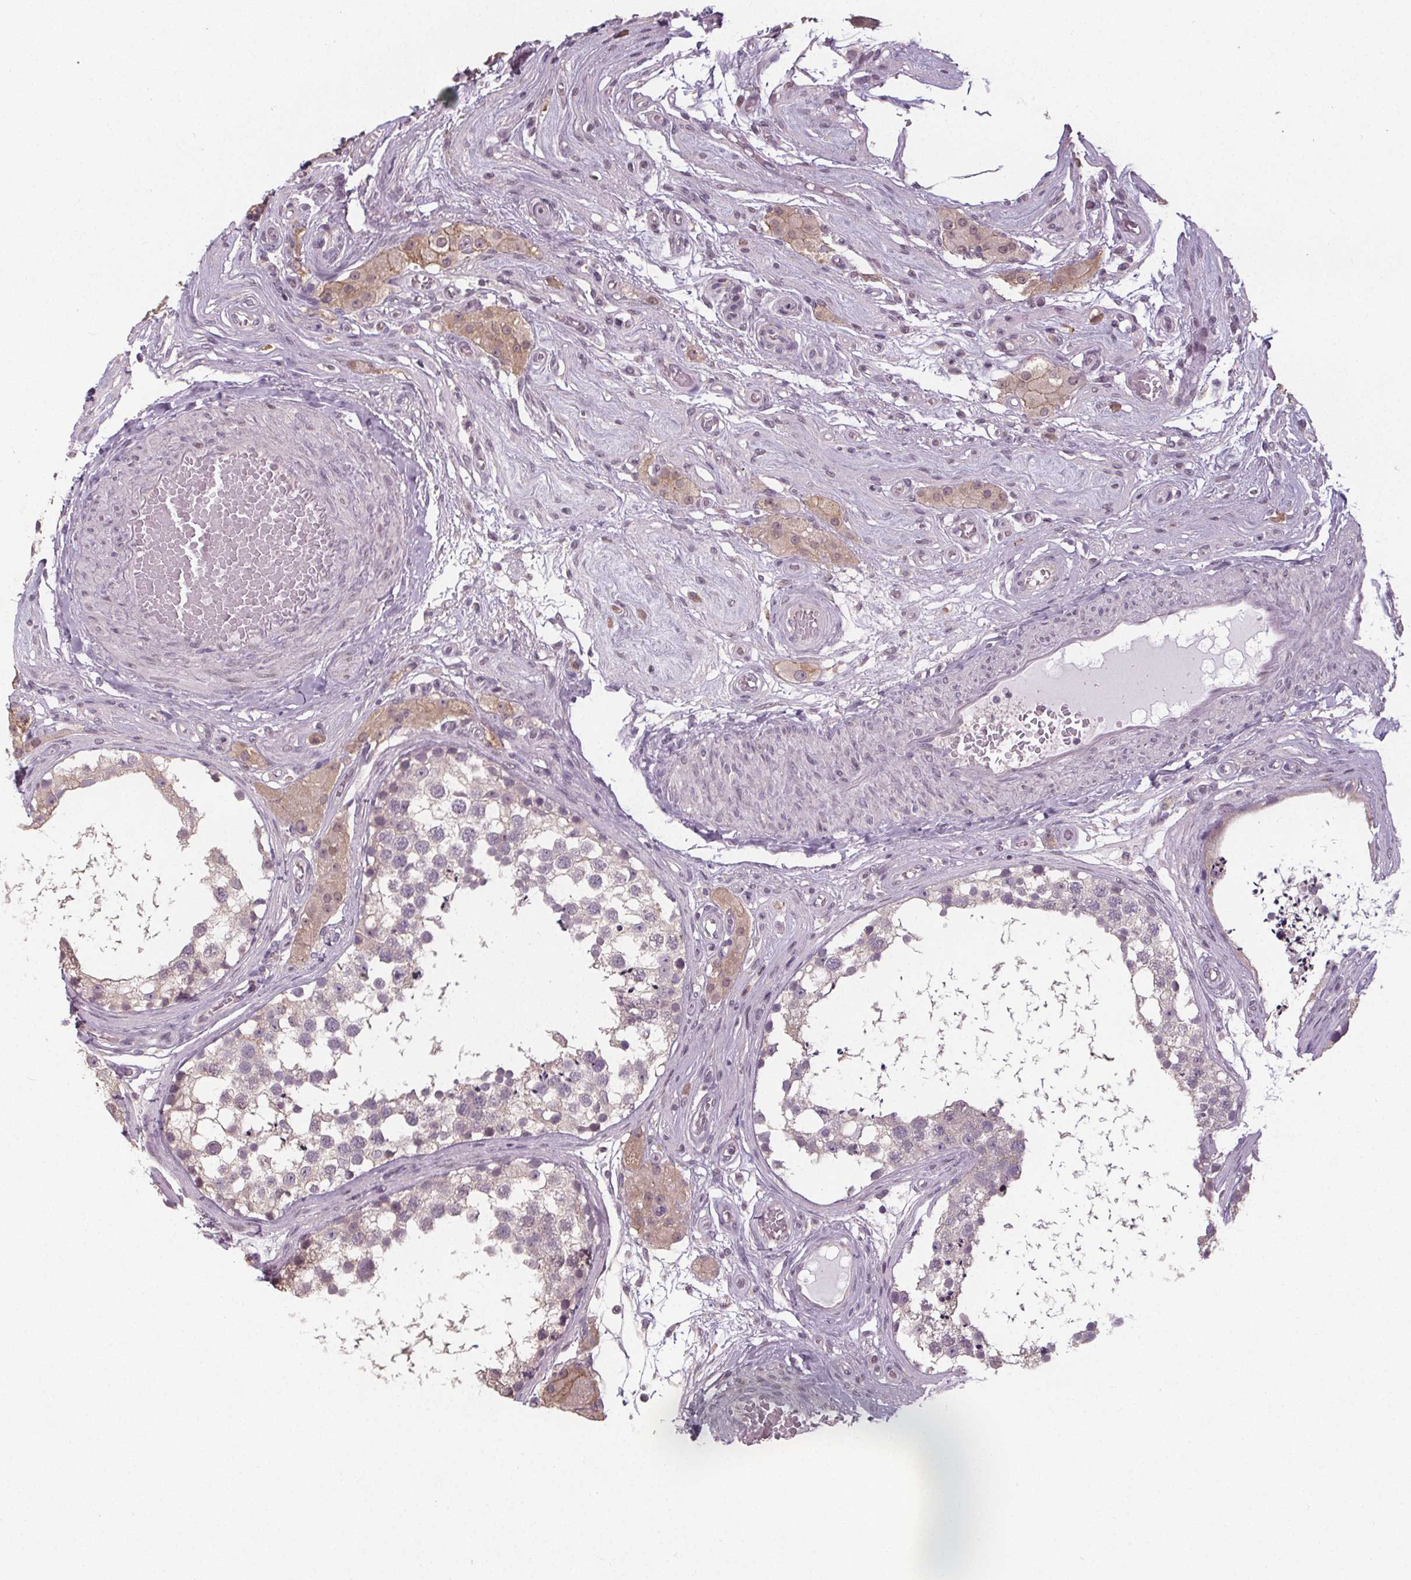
{"staining": {"intensity": "negative", "quantity": "none", "location": "none"}, "tissue": "testis", "cell_type": "Cells in seminiferous ducts", "image_type": "normal", "snomed": [{"axis": "morphology", "description": "Normal tissue, NOS"}, {"axis": "morphology", "description": "Seminoma, NOS"}, {"axis": "topography", "description": "Testis"}], "caption": "Immunohistochemistry of normal testis shows no expression in cells in seminiferous ducts. (Stains: DAB (3,3'-diaminobenzidine) immunohistochemistry (IHC) with hematoxylin counter stain, Microscopy: brightfield microscopy at high magnification).", "gene": "SLC26A2", "patient": {"sex": "male", "age": 65}}